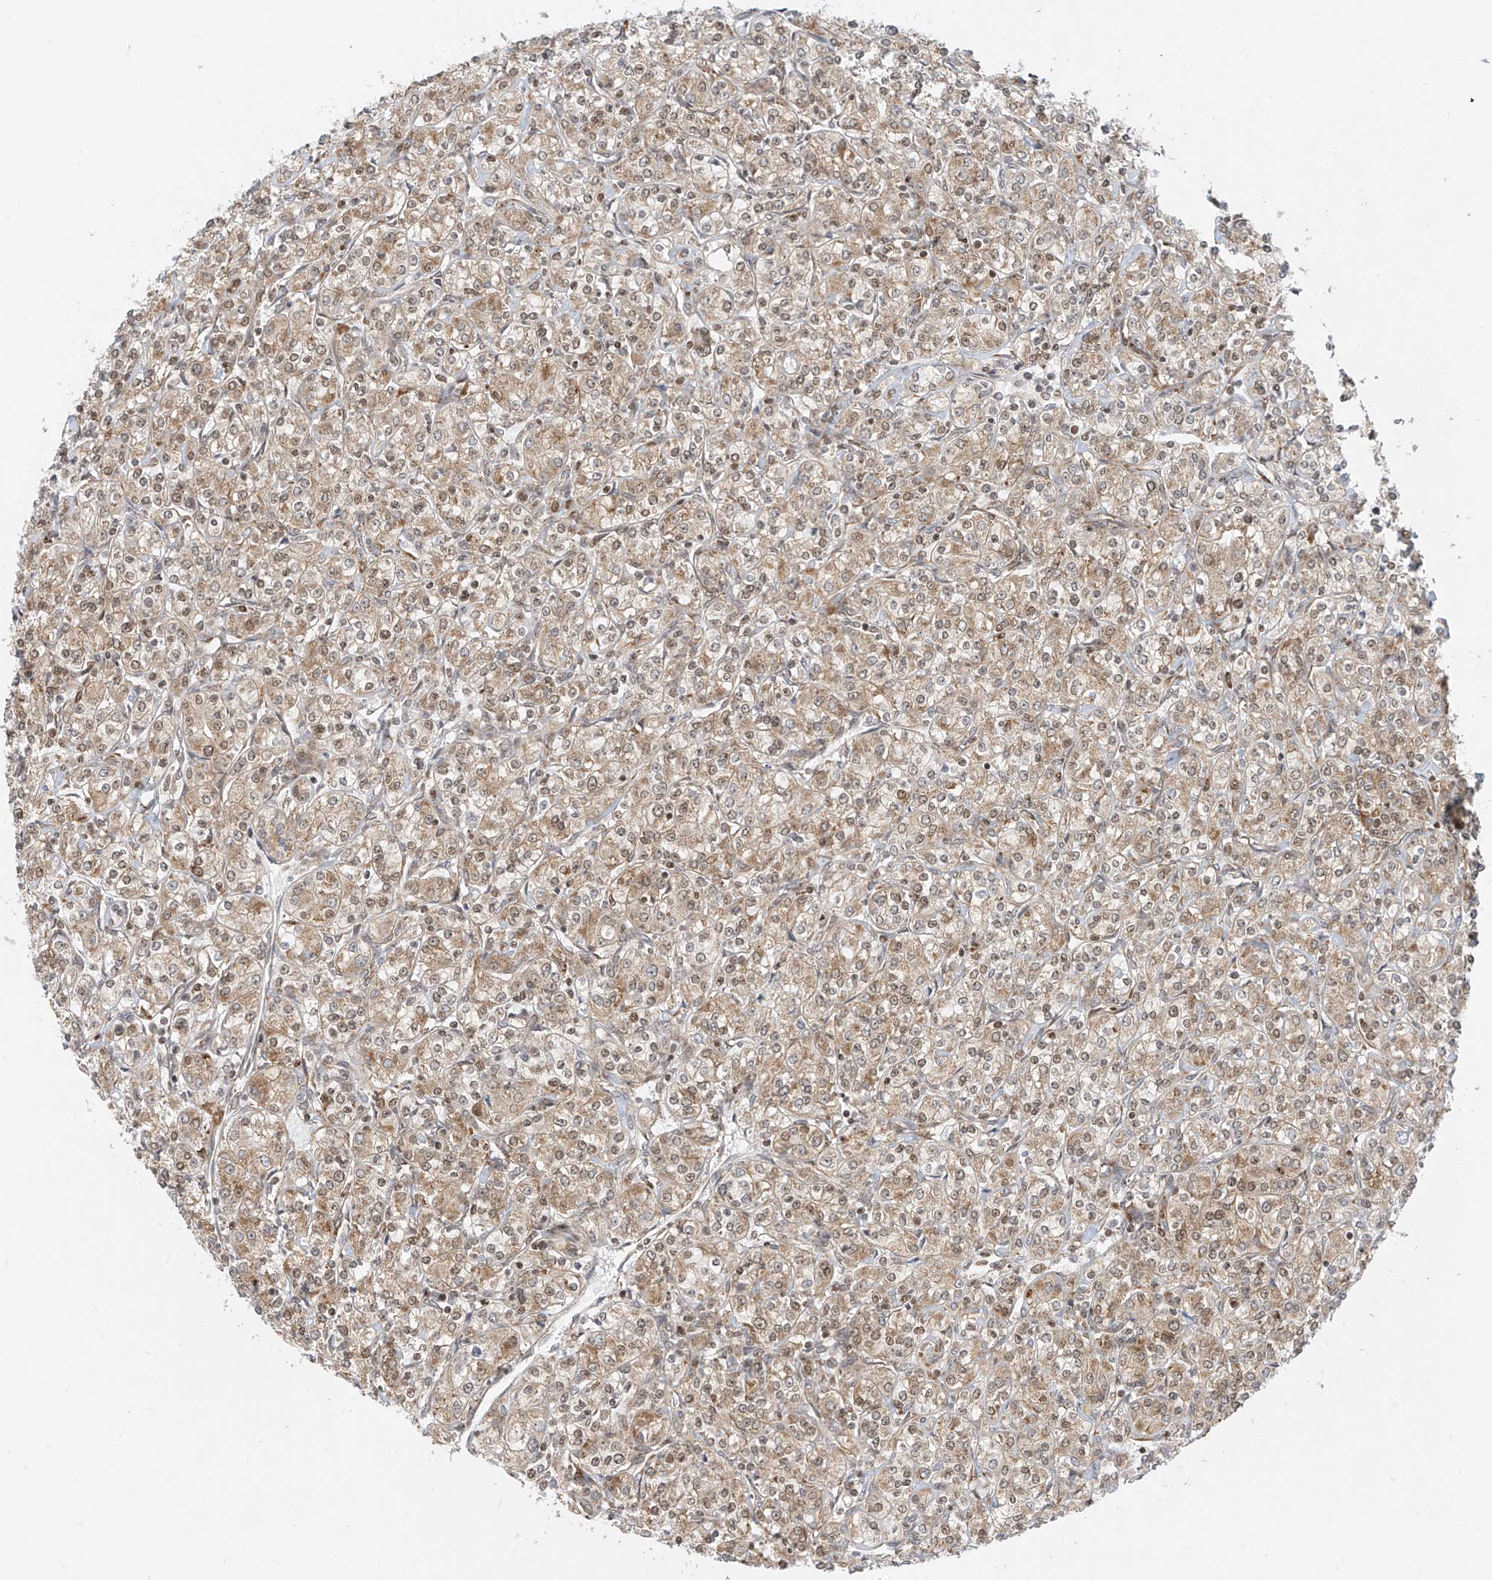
{"staining": {"intensity": "weak", "quantity": ">75%", "location": "cytoplasmic/membranous,nuclear"}, "tissue": "renal cancer", "cell_type": "Tumor cells", "image_type": "cancer", "snomed": [{"axis": "morphology", "description": "Adenocarcinoma, NOS"}, {"axis": "topography", "description": "Kidney"}], "caption": "The micrograph reveals staining of adenocarcinoma (renal), revealing weak cytoplasmic/membranous and nuclear protein staining (brown color) within tumor cells. (DAB (3,3'-diaminobenzidine) = brown stain, brightfield microscopy at high magnification).", "gene": "EDF1", "patient": {"sex": "male", "age": 77}}